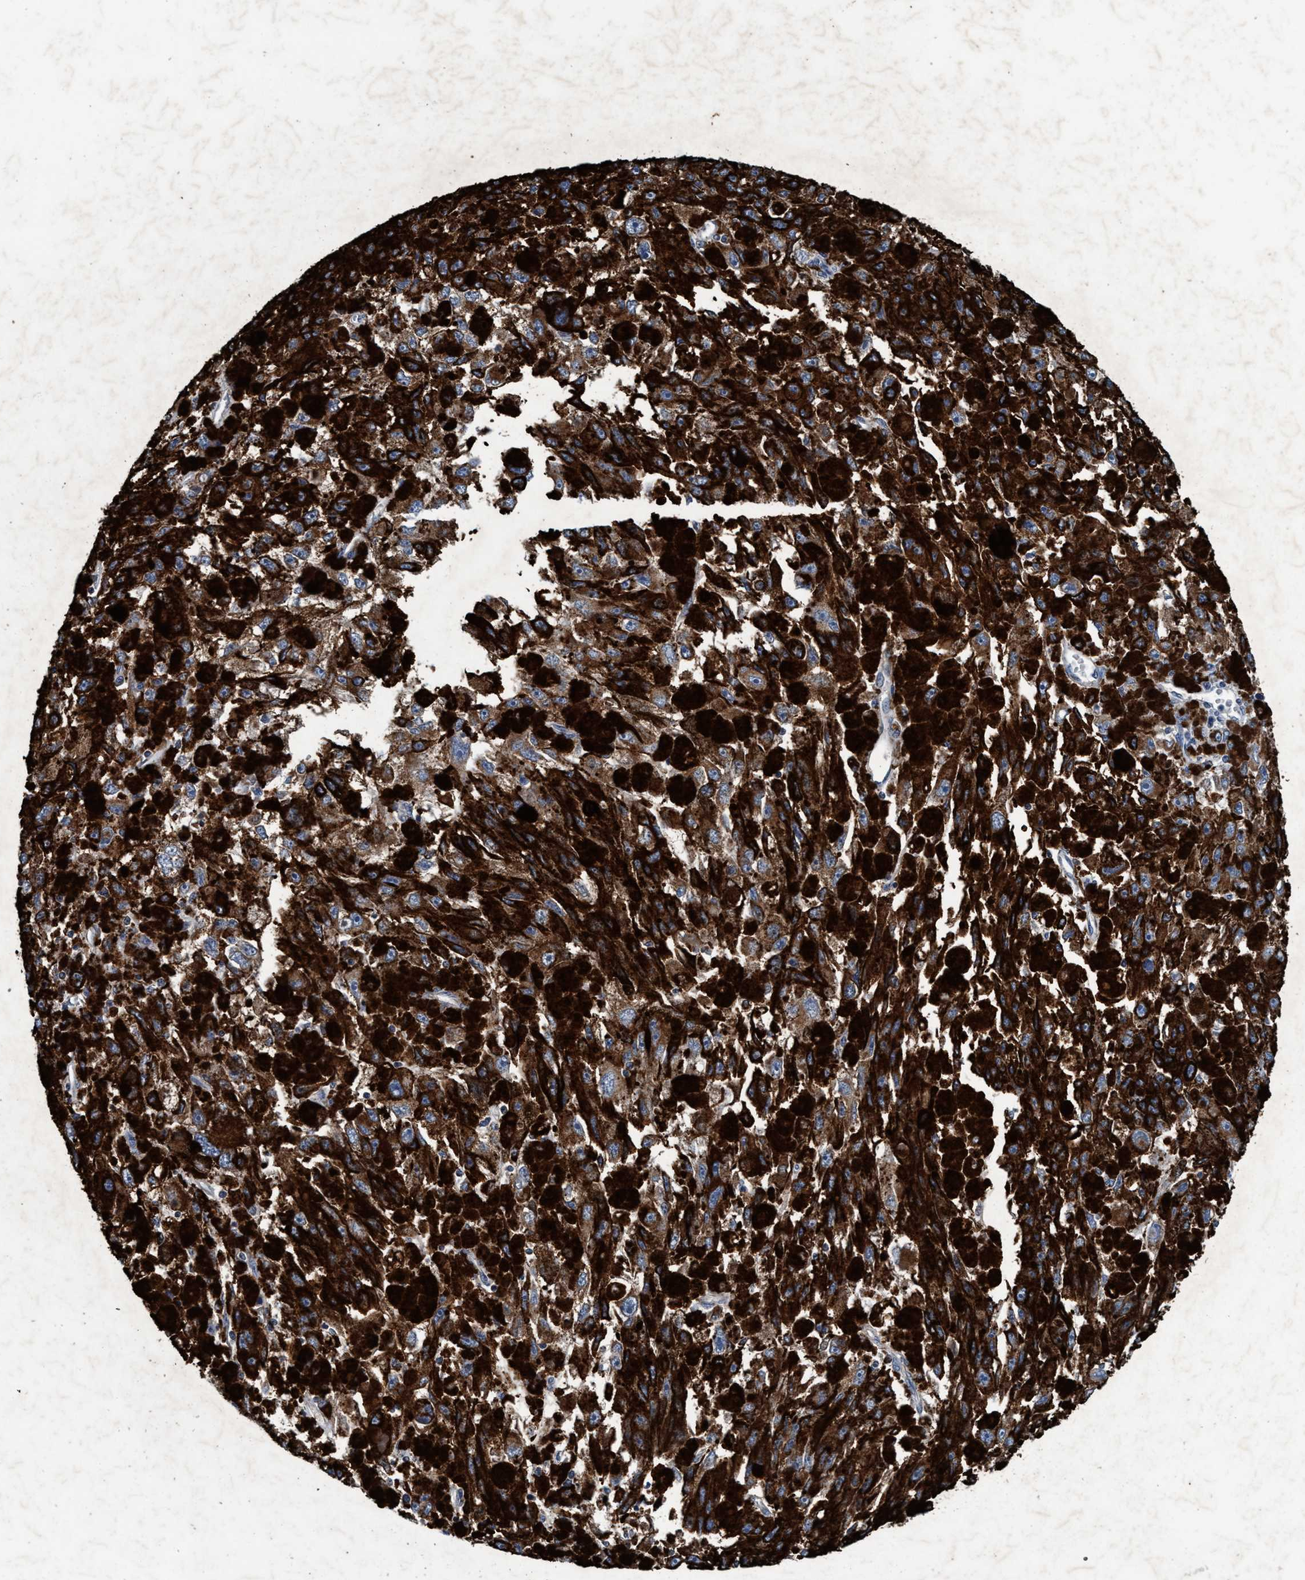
{"staining": {"intensity": "moderate", "quantity": ">75%", "location": "cytoplasmic/membranous"}, "tissue": "melanoma", "cell_type": "Tumor cells", "image_type": "cancer", "snomed": [{"axis": "morphology", "description": "Malignant melanoma, NOS"}, {"axis": "topography", "description": "Skin"}], "caption": "Melanoma was stained to show a protein in brown. There is medium levels of moderate cytoplasmic/membranous positivity in about >75% of tumor cells. (brown staining indicates protein expression, while blue staining denotes nuclei).", "gene": "ANKFN1", "patient": {"sex": "female", "age": 104}}